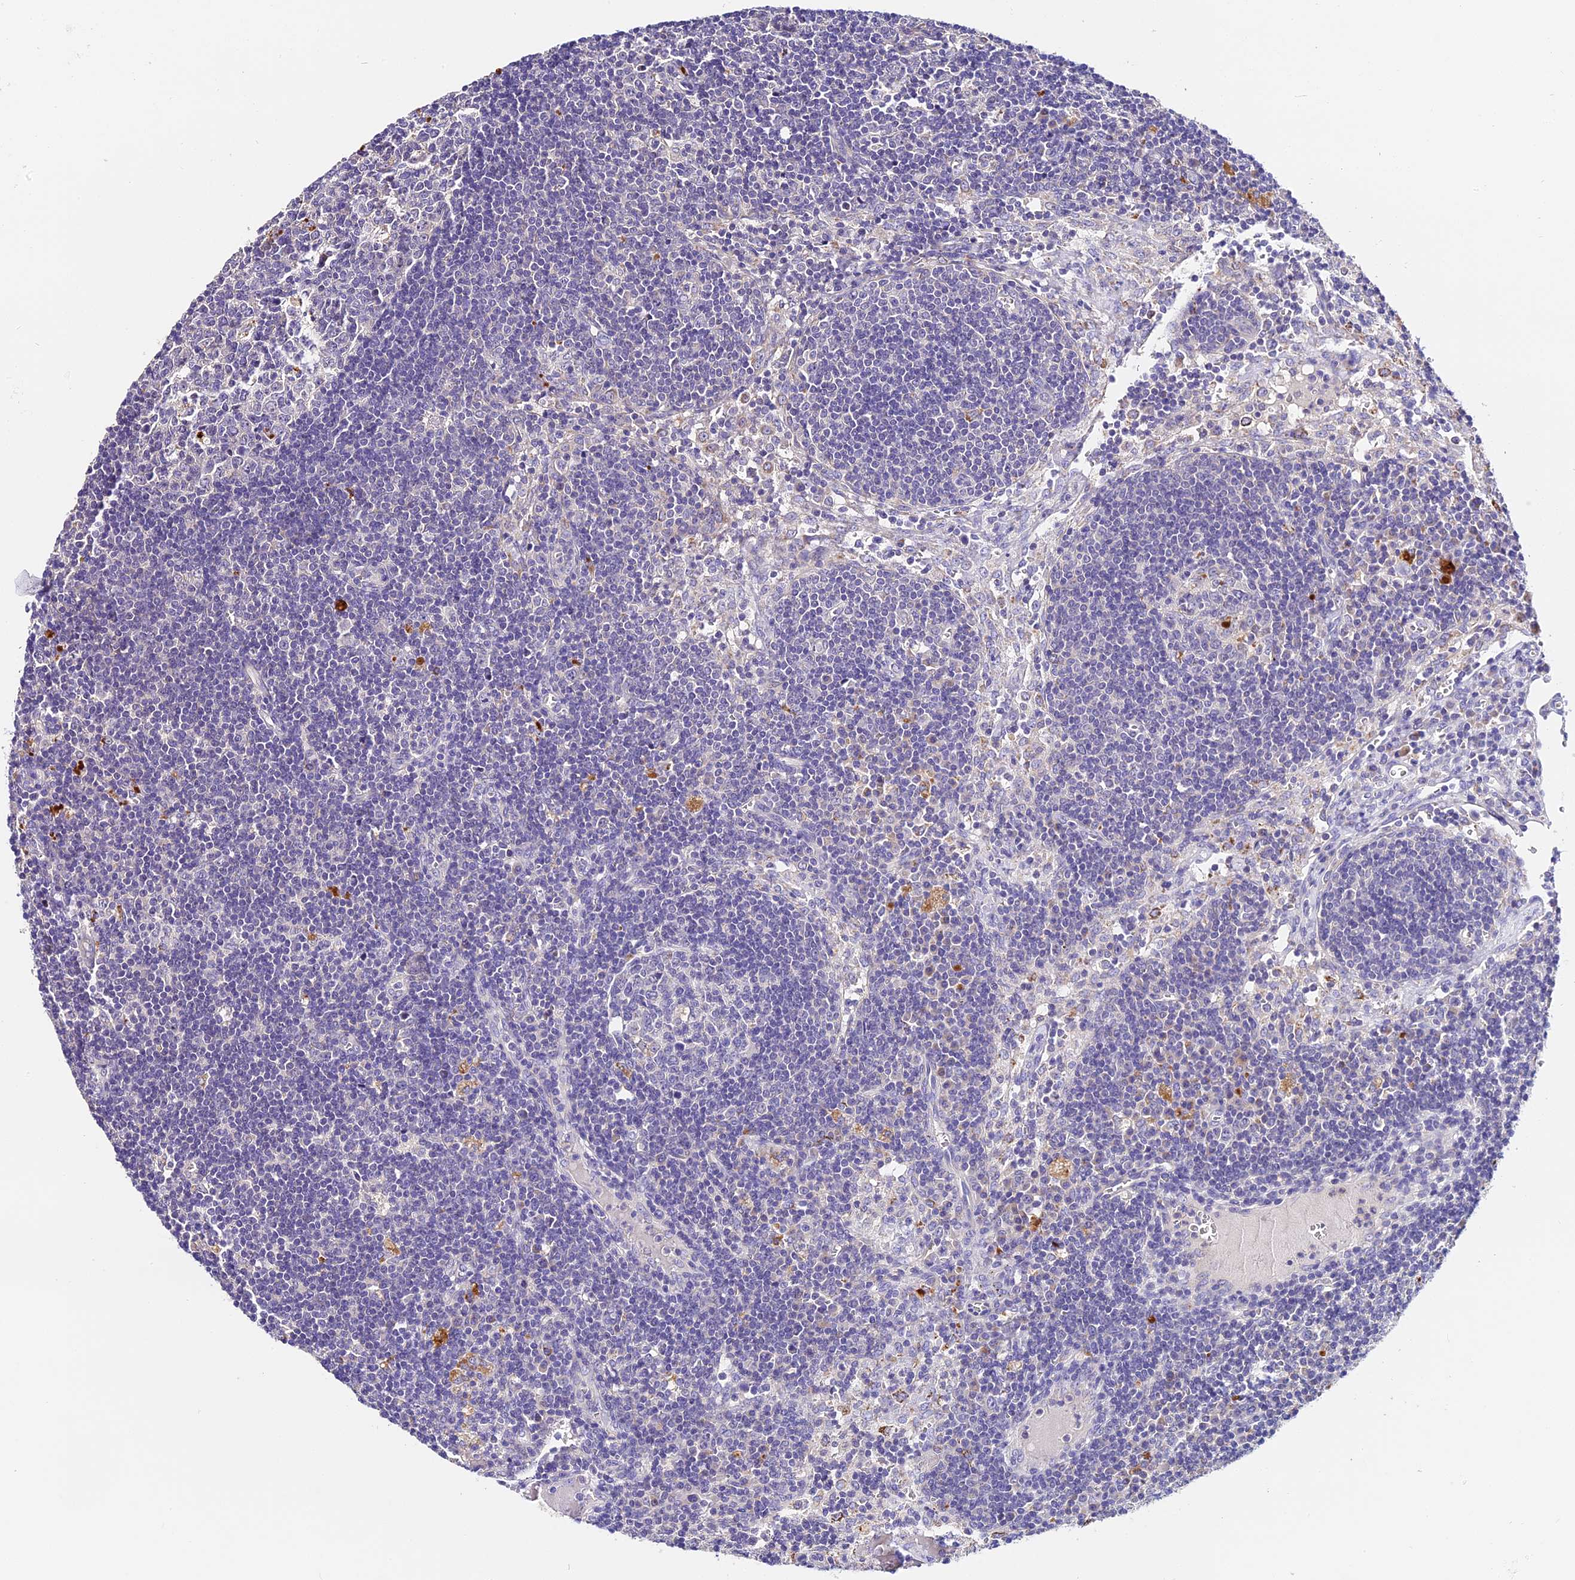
{"staining": {"intensity": "negative", "quantity": "none", "location": "none"}, "tissue": "lymph node", "cell_type": "Germinal center cells", "image_type": "normal", "snomed": [{"axis": "morphology", "description": "Normal tissue, NOS"}, {"axis": "topography", "description": "Lymph node"}], "caption": "This photomicrograph is of benign lymph node stained with immunohistochemistry to label a protein in brown with the nuclei are counter-stained blue. There is no staining in germinal center cells.", "gene": "LYPD6", "patient": {"sex": "male", "age": 58}}